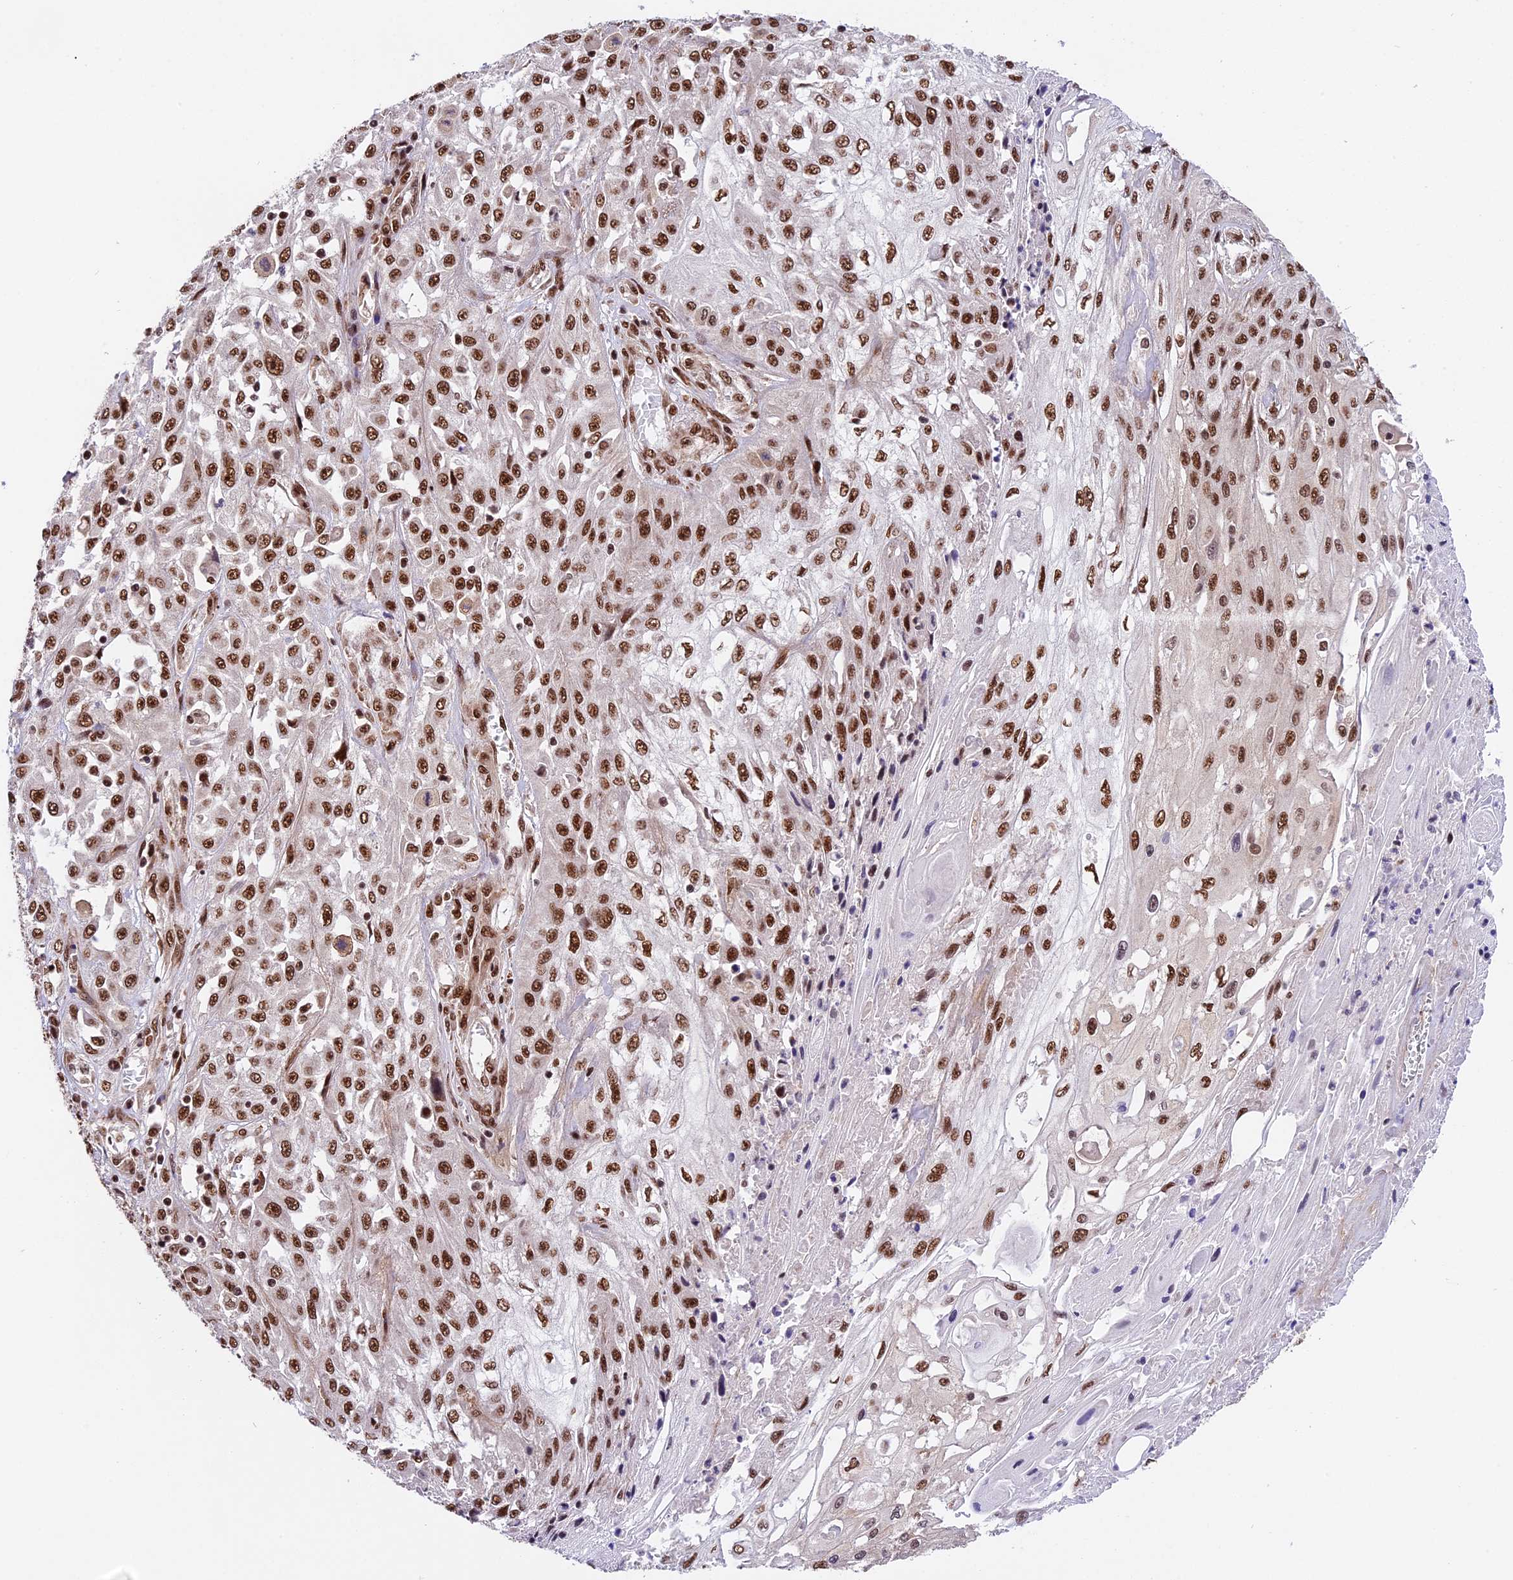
{"staining": {"intensity": "moderate", "quantity": ">75%", "location": "nuclear"}, "tissue": "skin cancer", "cell_type": "Tumor cells", "image_type": "cancer", "snomed": [{"axis": "morphology", "description": "Squamous cell carcinoma, NOS"}, {"axis": "morphology", "description": "Squamous cell carcinoma, metastatic, NOS"}, {"axis": "topography", "description": "Skin"}, {"axis": "topography", "description": "Lymph node"}], "caption": "High-power microscopy captured an IHC image of squamous cell carcinoma (skin), revealing moderate nuclear expression in approximately >75% of tumor cells. (DAB (3,3'-diaminobenzidine) = brown stain, brightfield microscopy at high magnification).", "gene": "RAMAC", "patient": {"sex": "male", "age": 75}}